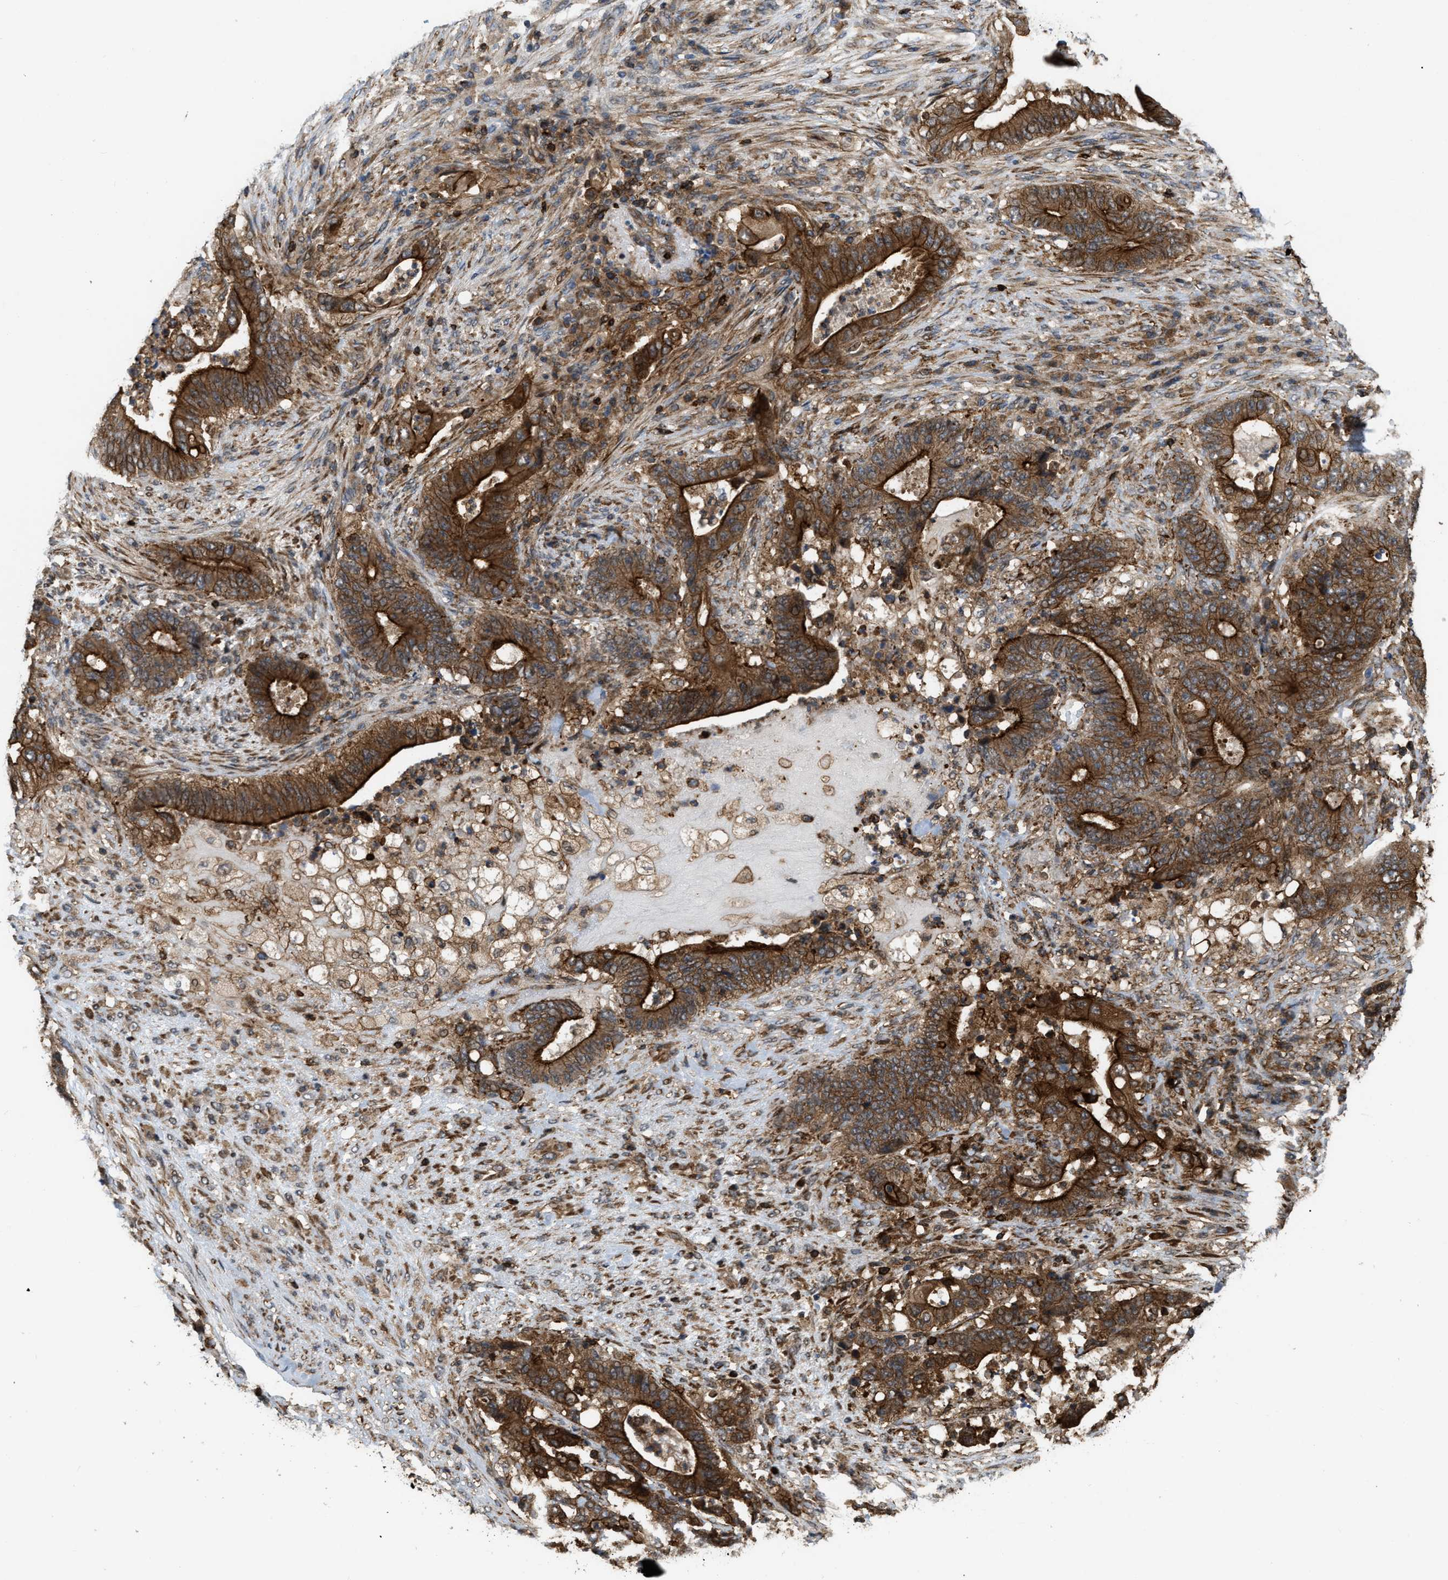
{"staining": {"intensity": "strong", "quantity": ">75%", "location": "cytoplasmic/membranous"}, "tissue": "stomach cancer", "cell_type": "Tumor cells", "image_type": "cancer", "snomed": [{"axis": "morphology", "description": "Adenocarcinoma, NOS"}, {"axis": "topography", "description": "Stomach"}], "caption": "Tumor cells exhibit strong cytoplasmic/membranous expression in about >75% of cells in stomach cancer (adenocarcinoma). Nuclei are stained in blue.", "gene": "IQCE", "patient": {"sex": "female", "age": 73}}